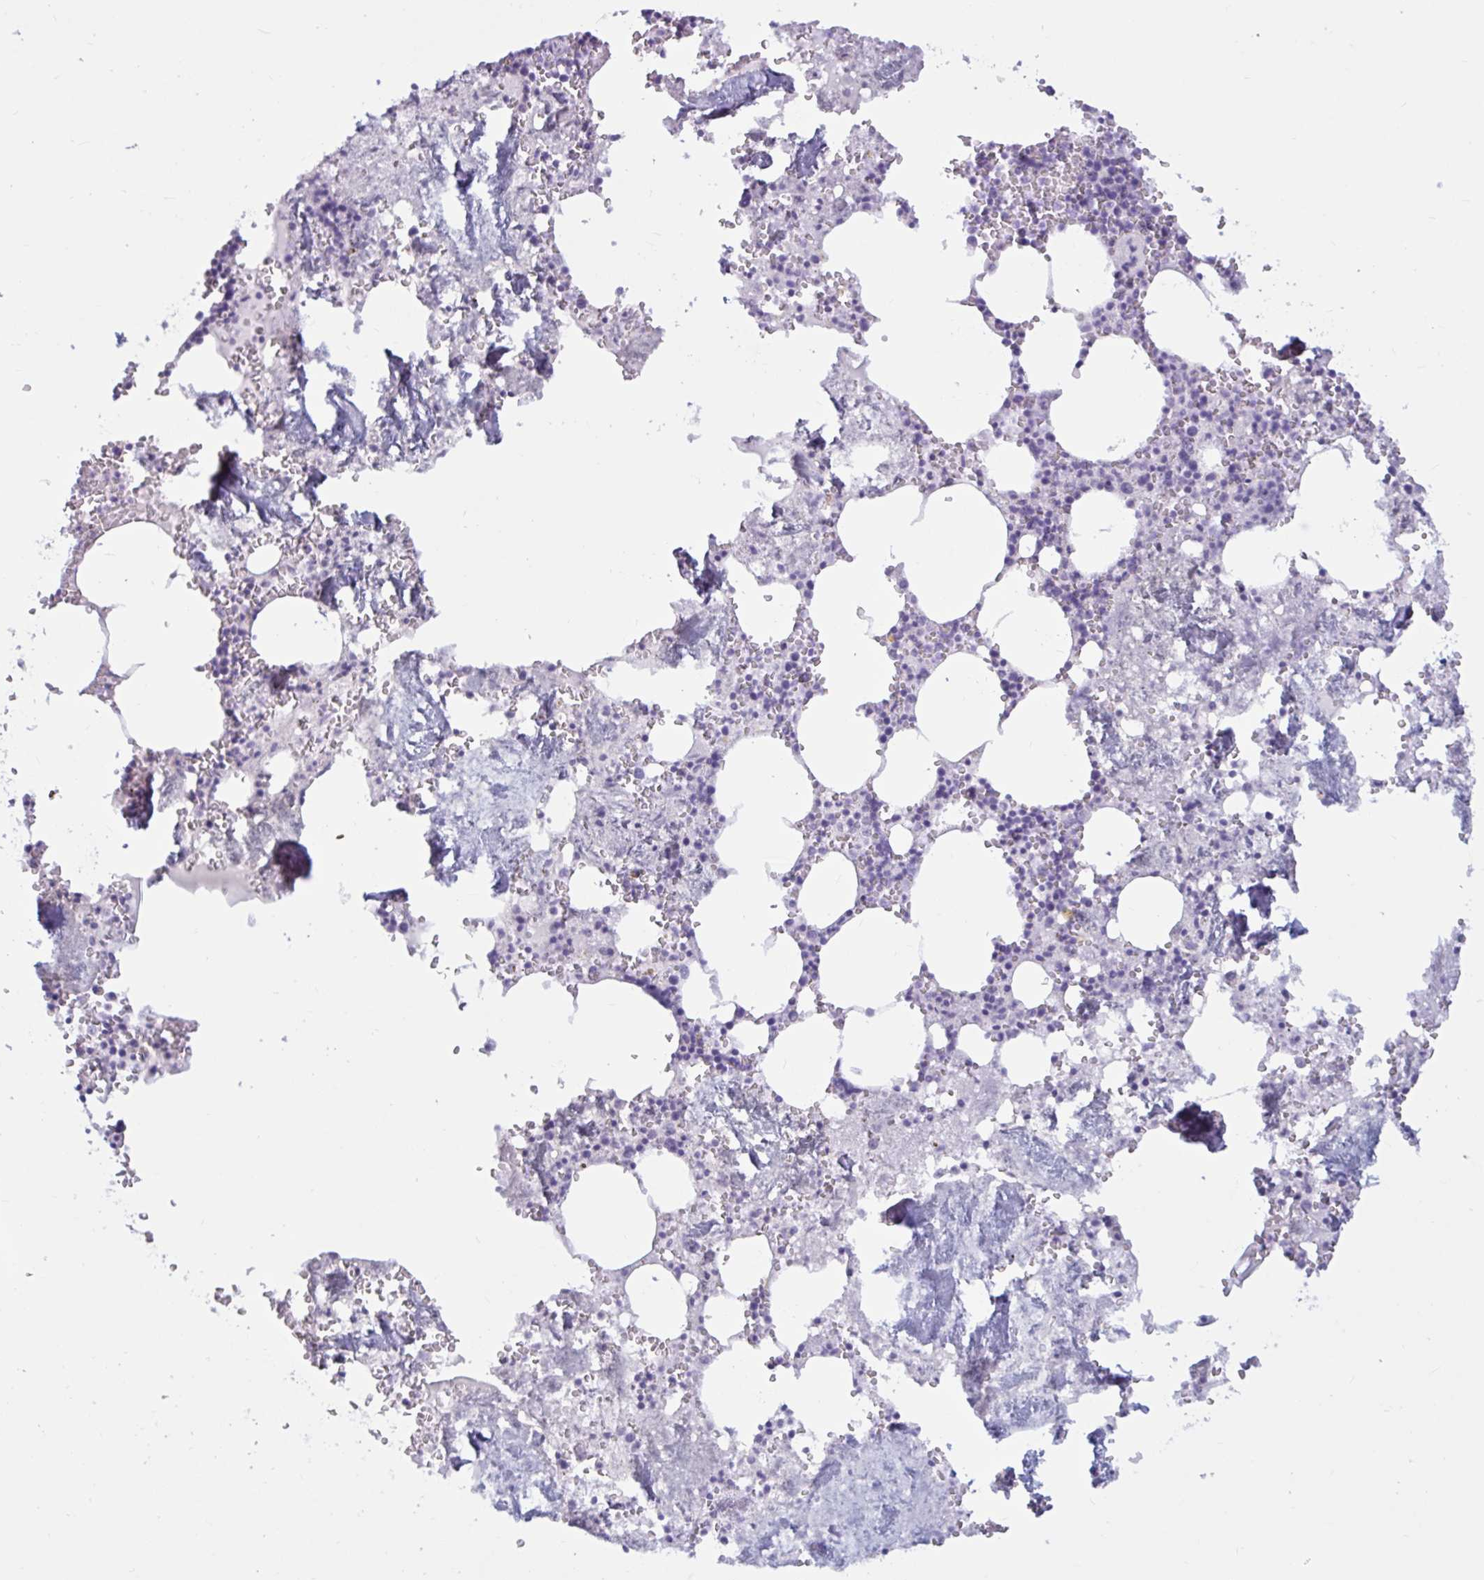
{"staining": {"intensity": "negative", "quantity": "none", "location": "none"}, "tissue": "bone marrow", "cell_type": "Hematopoietic cells", "image_type": "normal", "snomed": [{"axis": "morphology", "description": "Normal tissue, NOS"}, {"axis": "topography", "description": "Bone marrow"}], "caption": "Protein analysis of benign bone marrow demonstrates no significant positivity in hematopoietic cells. Brightfield microscopy of immunohistochemistry stained with DAB (brown) and hematoxylin (blue), captured at high magnification.", "gene": "BBS10", "patient": {"sex": "male", "age": 54}}